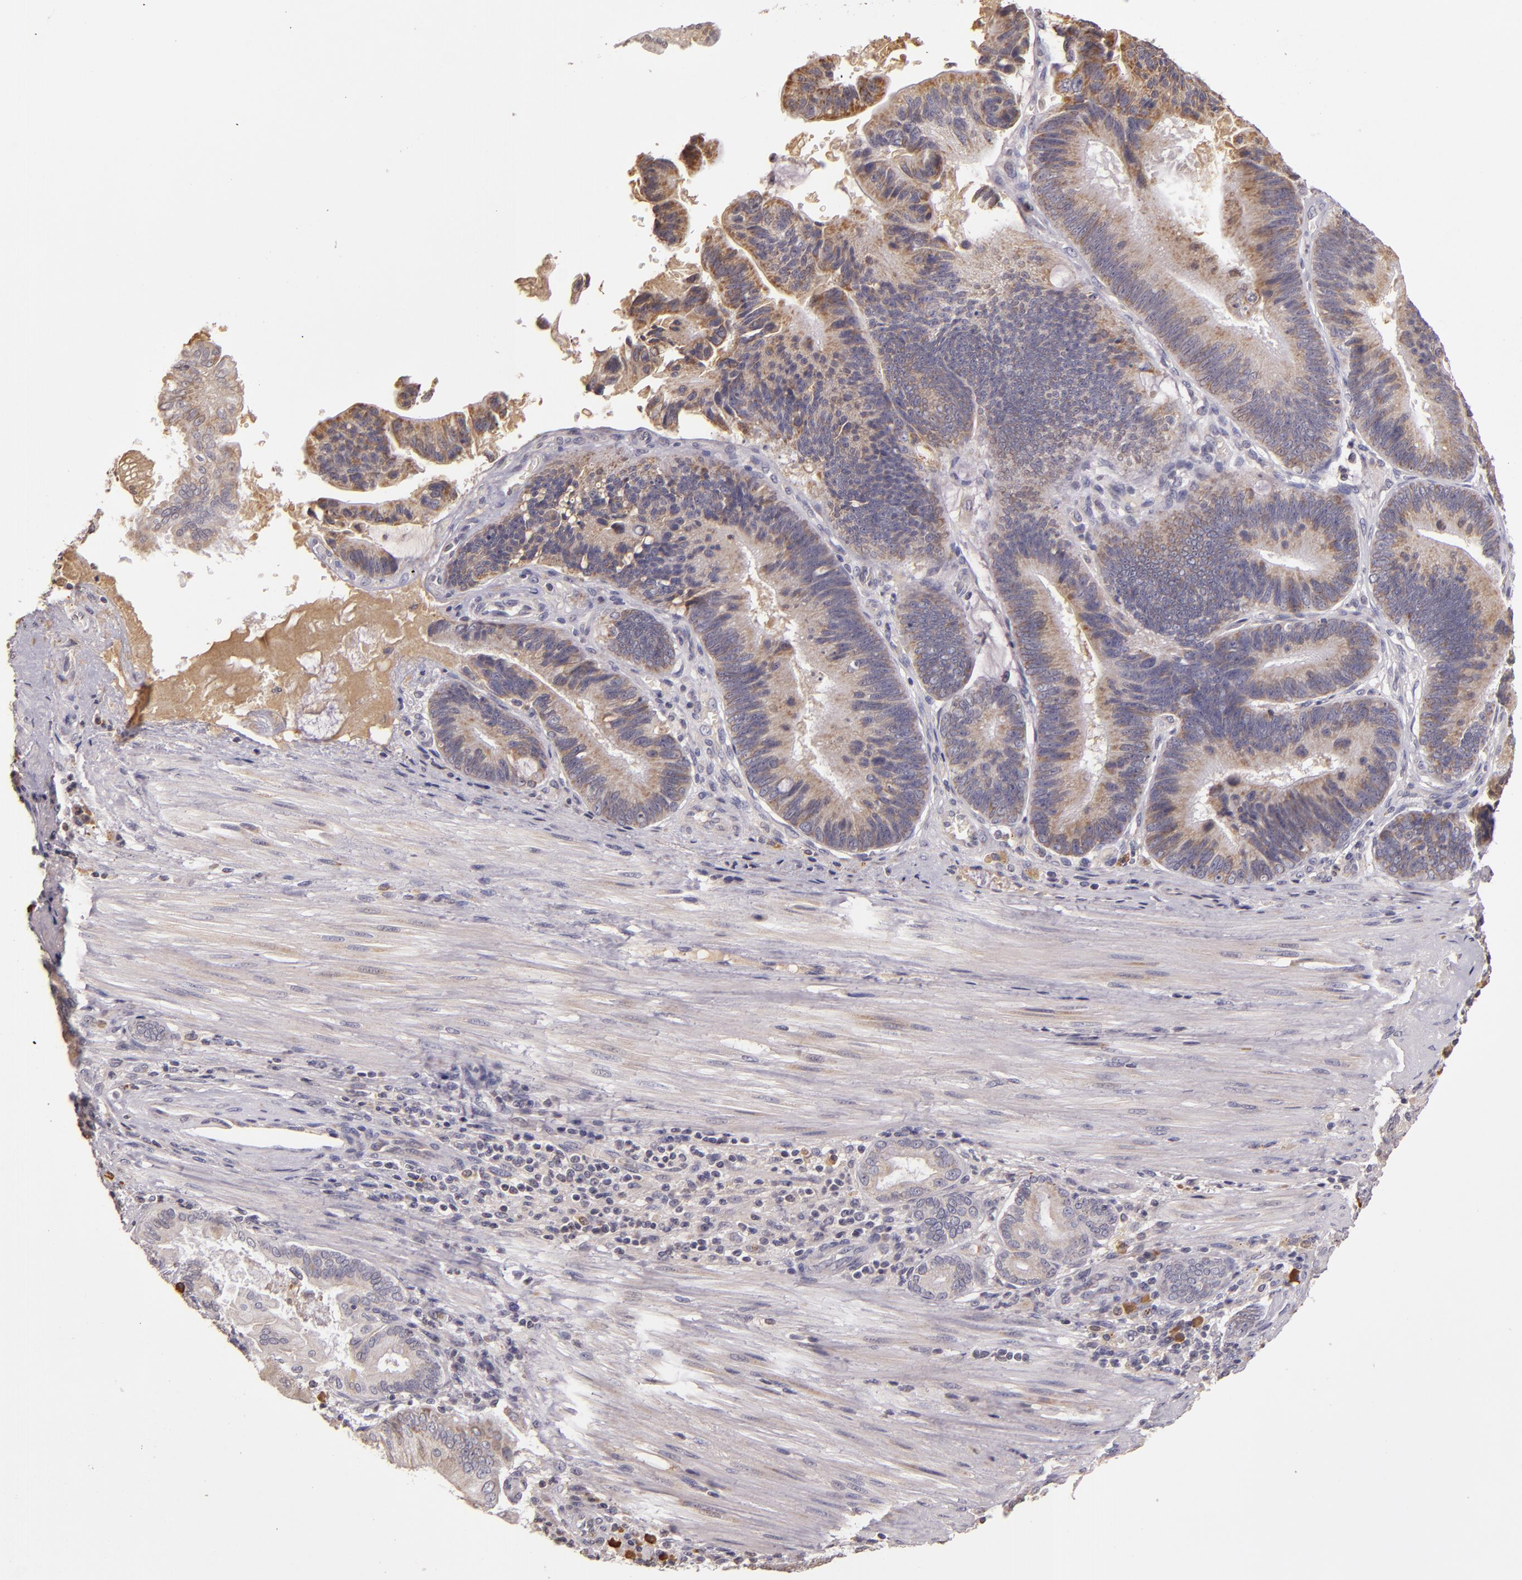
{"staining": {"intensity": "weak", "quantity": ">75%", "location": "cytoplasmic/membranous"}, "tissue": "pancreatic cancer", "cell_type": "Tumor cells", "image_type": "cancer", "snomed": [{"axis": "morphology", "description": "Adenocarcinoma, NOS"}, {"axis": "topography", "description": "Pancreas"}], "caption": "A micrograph of pancreatic adenocarcinoma stained for a protein displays weak cytoplasmic/membranous brown staining in tumor cells.", "gene": "ABL1", "patient": {"sex": "male", "age": 82}}